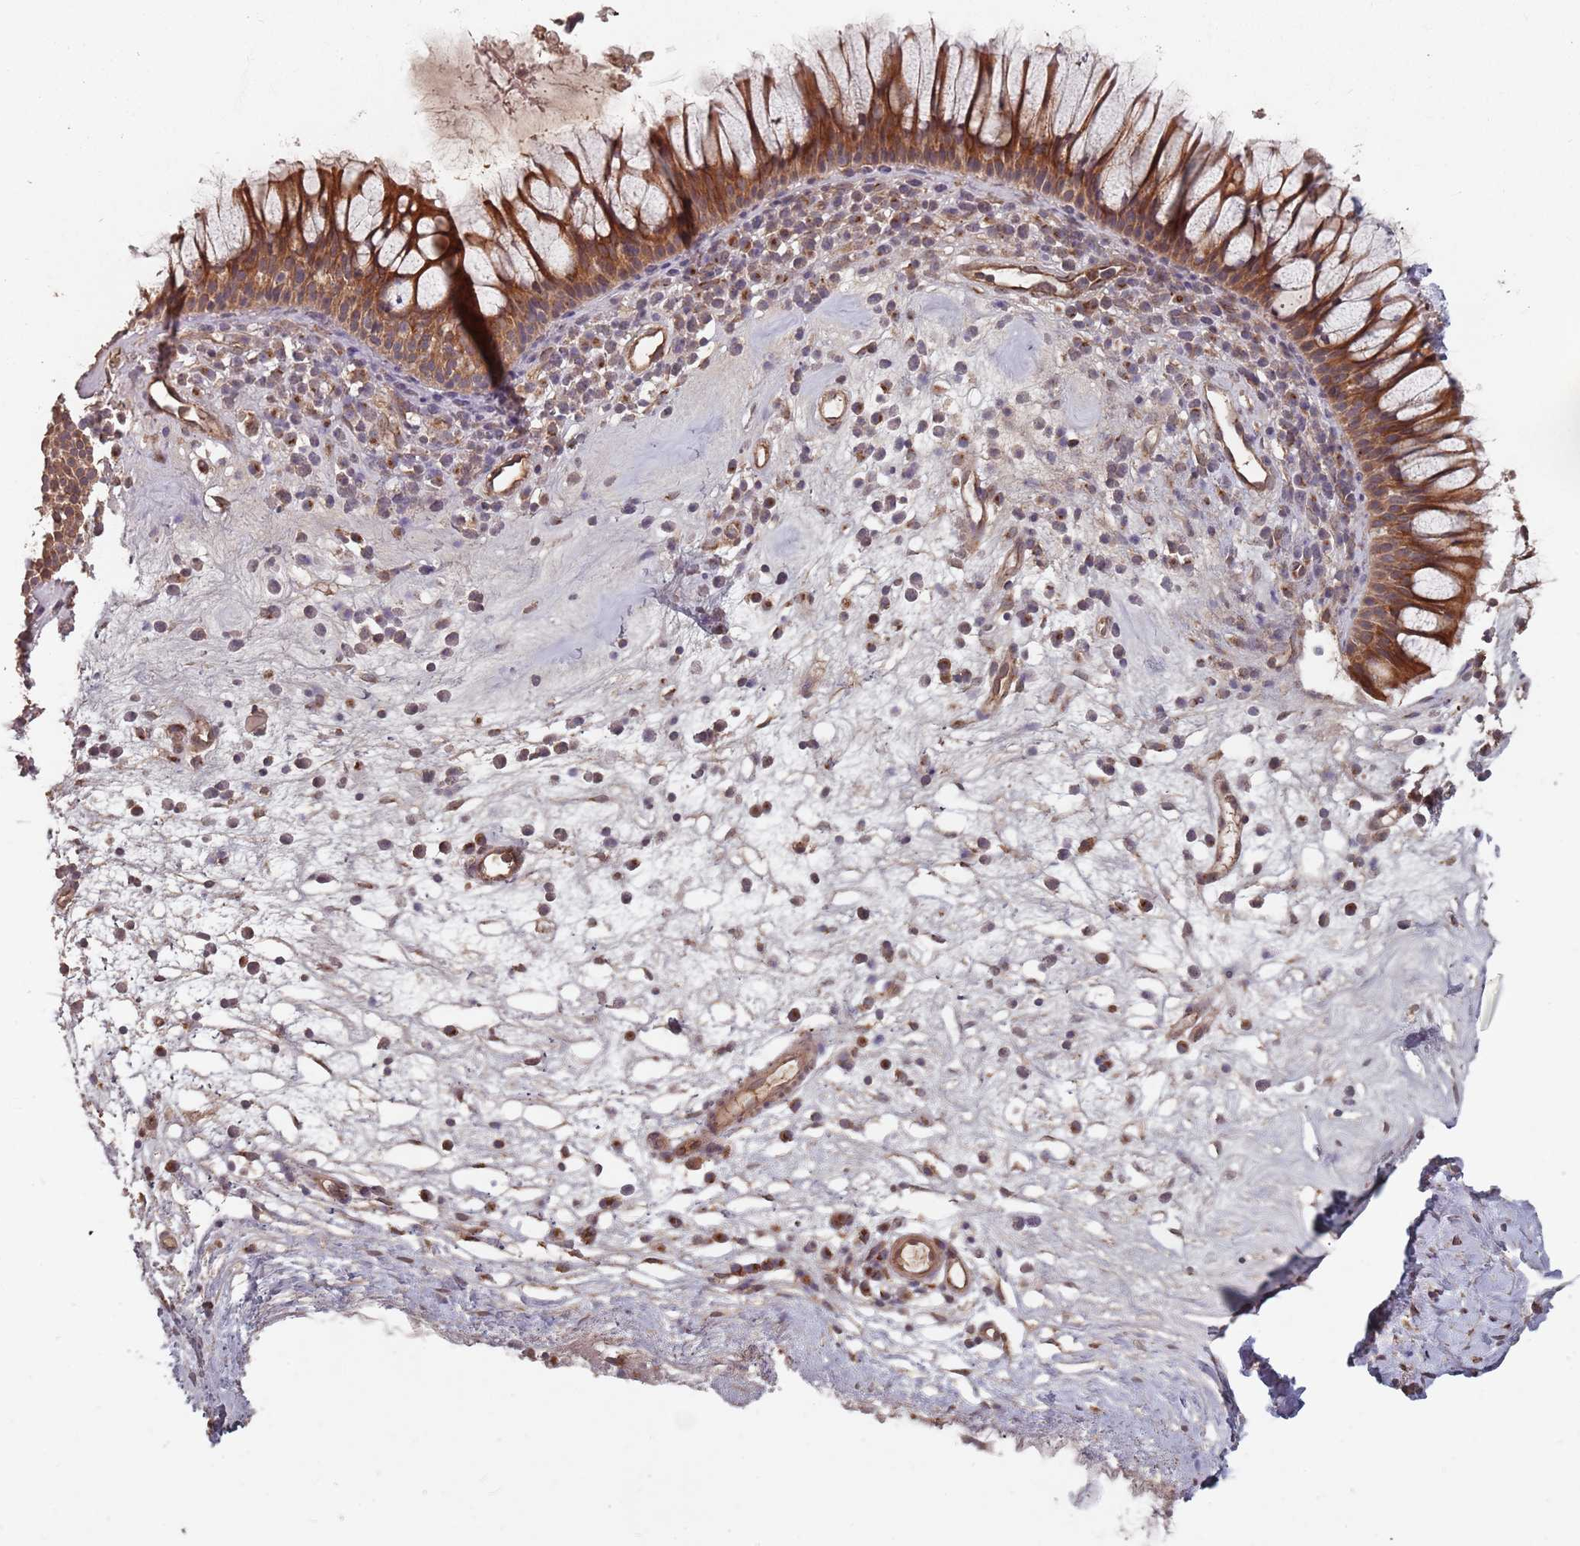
{"staining": {"intensity": "strong", "quantity": ">75%", "location": "cytoplasmic/membranous"}, "tissue": "nasopharynx", "cell_type": "Respiratory epithelial cells", "image_type": "normal", "snomed": [{"axis": "morphology", "description": "Normal tissue, NOS"}, {"axis": "morphology", "description": "Inflammation, NOS"}, {"axis": "topography", "description": "Nasopharynx"}], "caption": "A brown stain labels strong cytoplasmic/membranous expression of a protein in respiratory epithelial cells of unremarkable nasopharynx.", "gene": "C3orf14", "patient": {"sex": "male", "age": 70}}